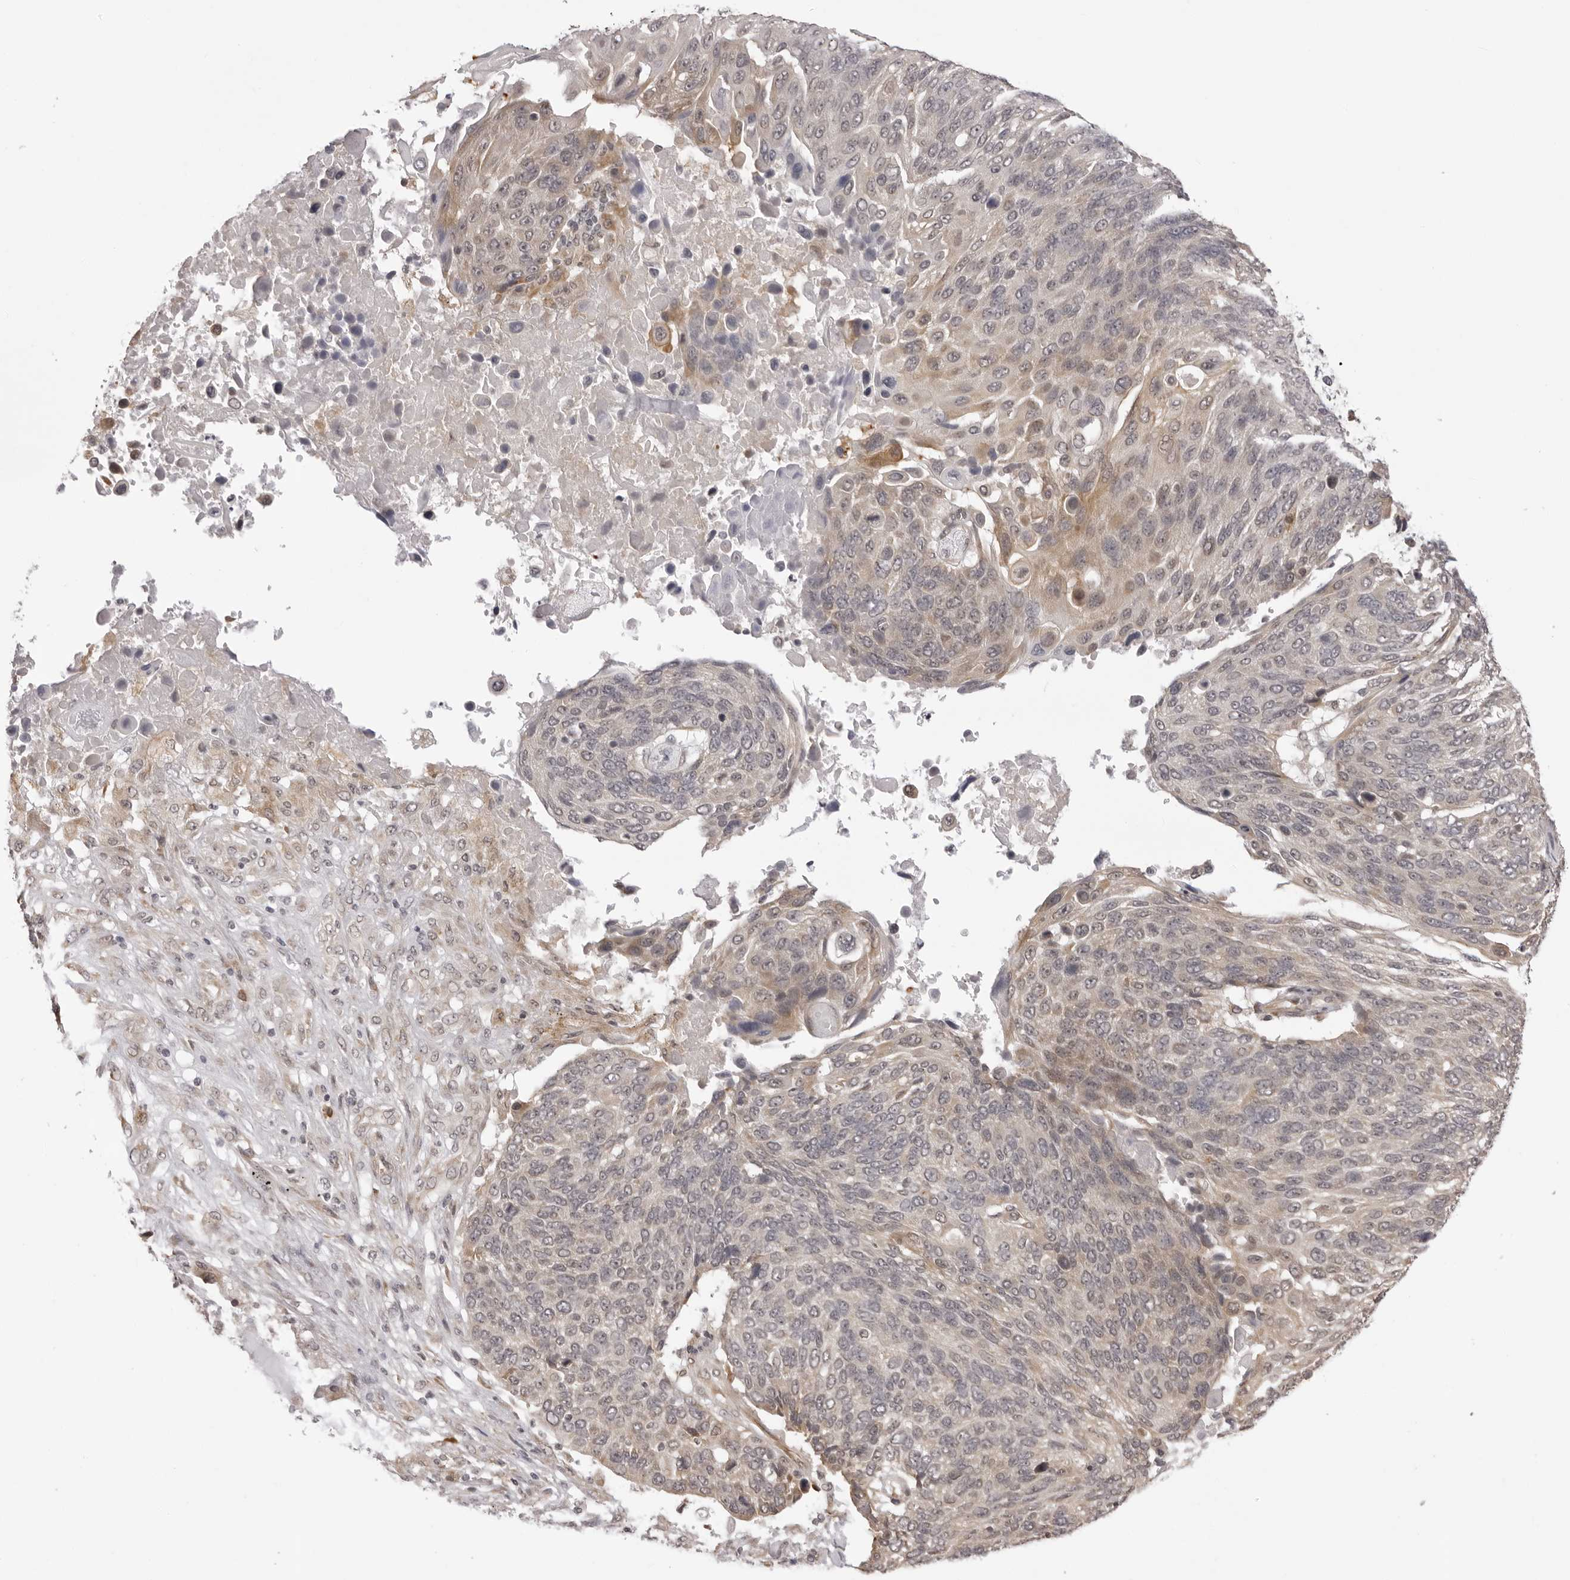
{"staining": {"intensity": "weak", "quantity": "<25%", "location": "cytoplasmic/membranous"}, "tissue": "lung cancer", "cell_type": "Tumor cells", "image_type": "cancer", "snomed": [{"axis": "morphology", "description": "Squamous cell carcinoma, NOS"}, {"axis": "topography", "description": "Lung"}], "caption": "Tumor cells are negative for protein expression in human lung cancer (squamous cell carcinoma). The staining is performed using DAB (3,3'-diaminobenzidine) brown chromogen with nuclei counter-stained in using hematoxylin.", "gene": "ZC3H11A", "patient": {"sex": "male", "age": 66}}